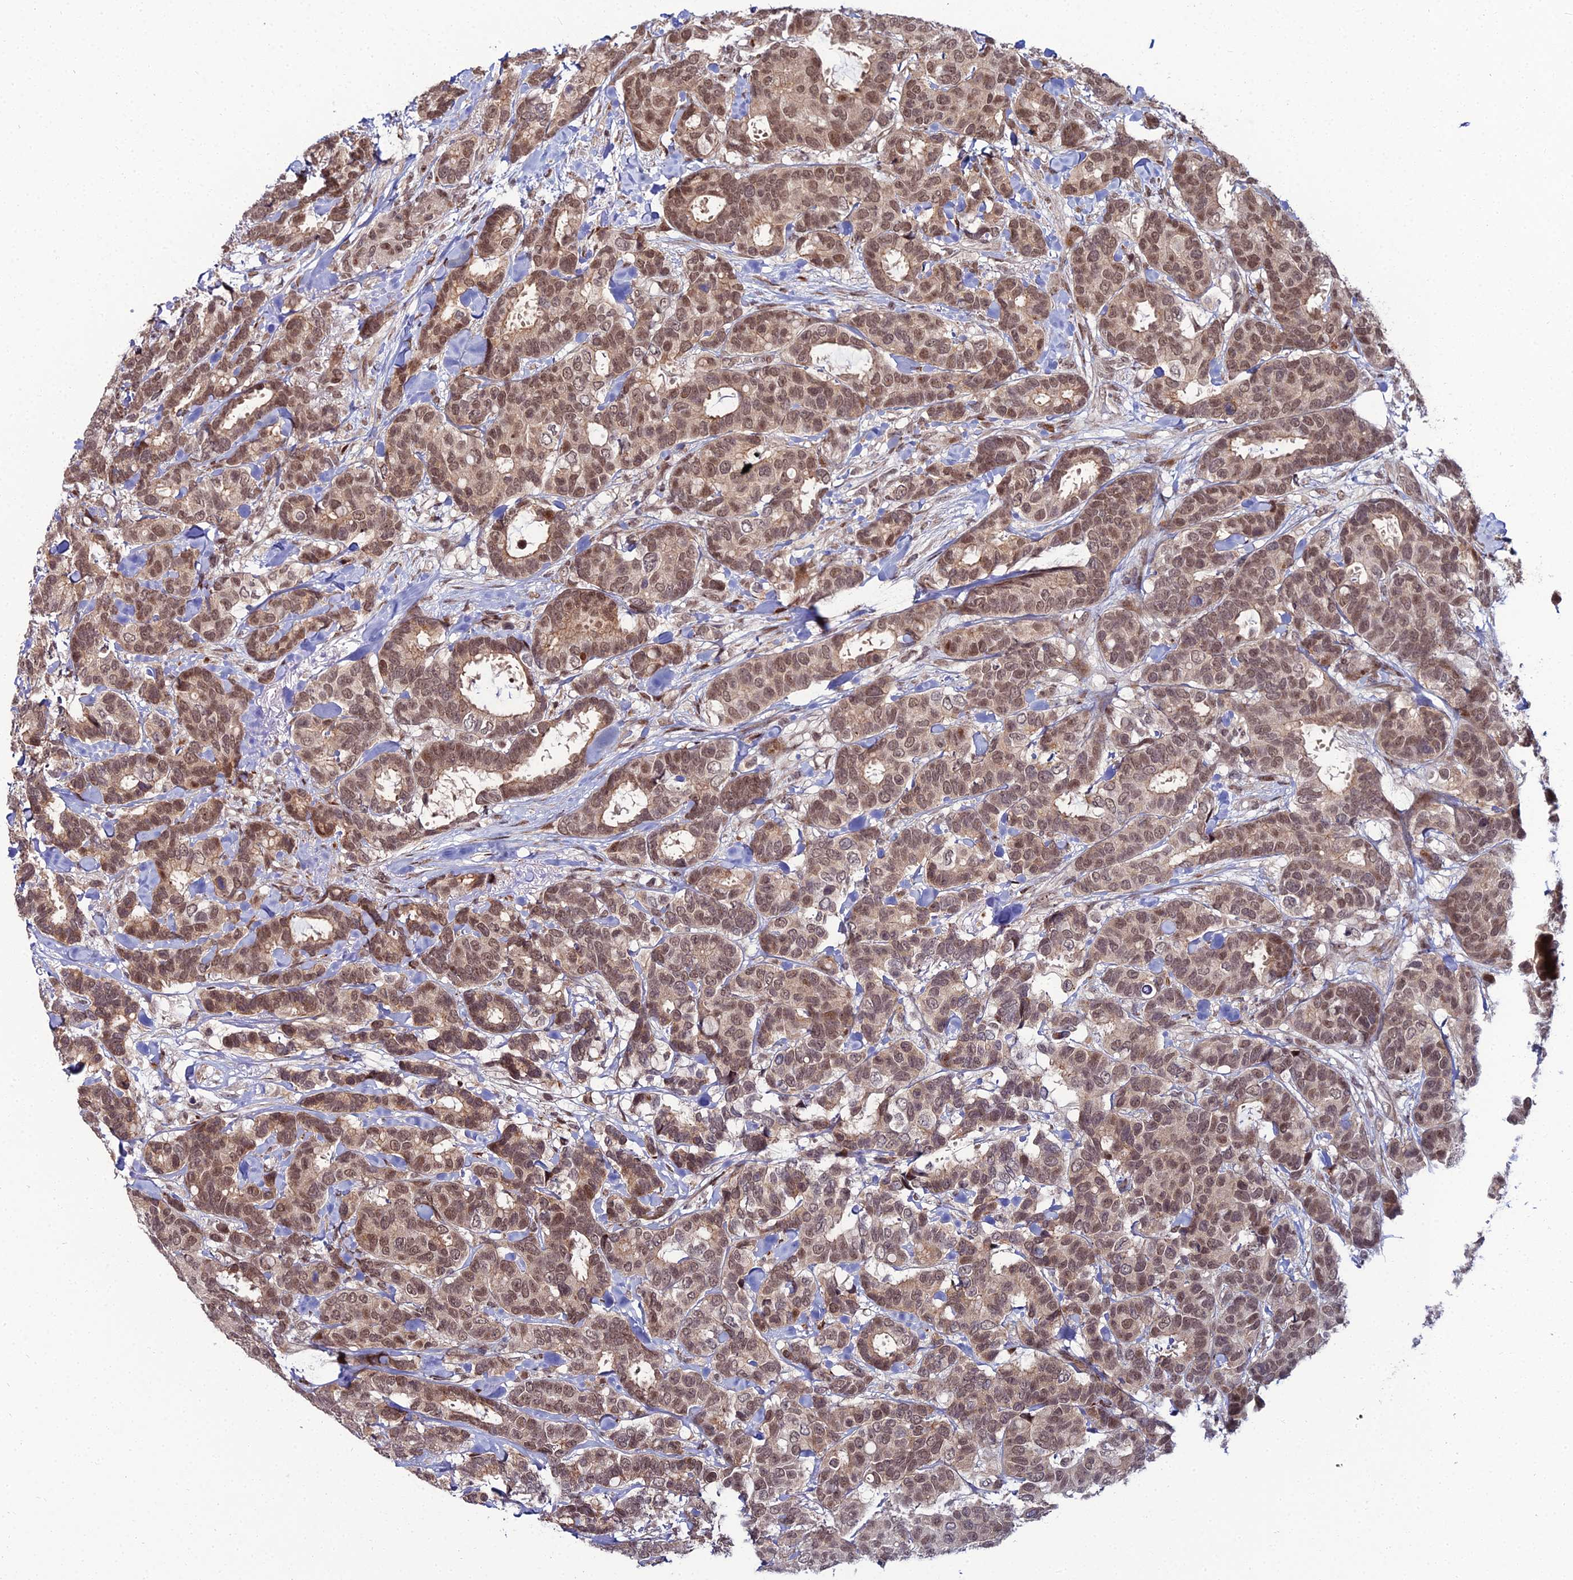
{"staining": {"intensity": "moderate", "quantity": ">75%", "location": "nuclear"}, "tissue": "breast cancer", "cell_type": "Tumor cells", "image_type": "cancer", "snomed": [{"axis": "morphology", "description": "Normal tissue, NOS"}, {"axis": "morphology", "description": "Duct carcinoma"}, {"axis": "topography", "description": "Breast"}], "caption": "Breast cancer stained with IHC displays moderate nuclear expression in approximately >75% of tumor cells. The staining is performed using DAB (3,3'-diaminobenzidine) brown chromogen to label protein expression. The nuclei are counter-stained blue using hematoxylin.", "gene": "ZNF668", "patient": {"sex": "female", "age": 87}}